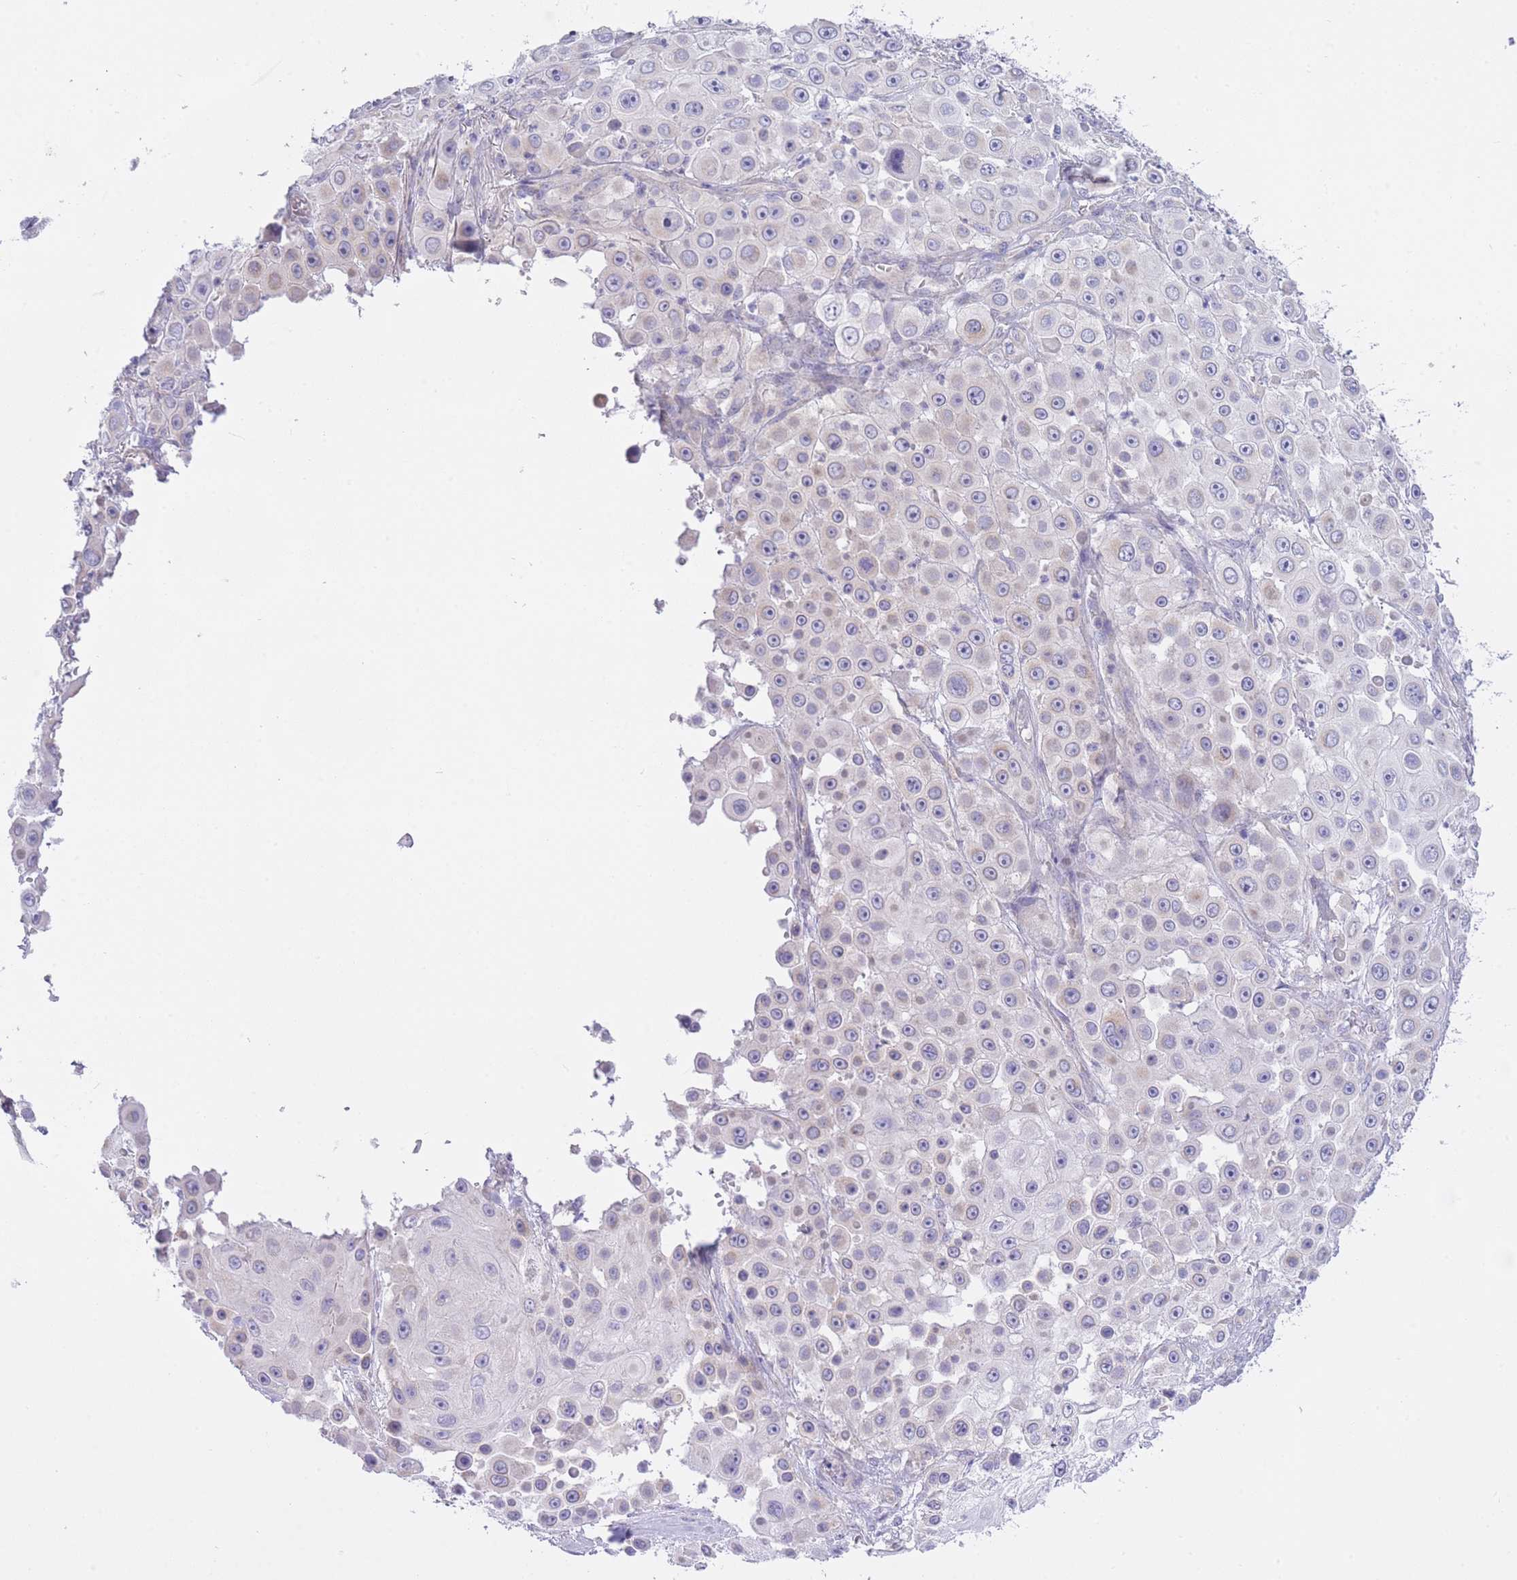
{"staining": {"intensity": "negative", "quantity": "none", "location": "none"}, "tissue": "skin cancer", "cell_type": "Tumor cells", "image_type": "cancer", "snomed": [{"axis": "morphology", "description": "Squamous cell carcinoma, NOS"}, {"axis": "topography", "description": "Skin"}], "caption": "This is an immunohistochemistry photomicrograph of human squamous cell carcinoma (skin). There is no positivity in tumor cells.", "gene": "PGM1", "patient": {"sex": "male", "age": 67}}